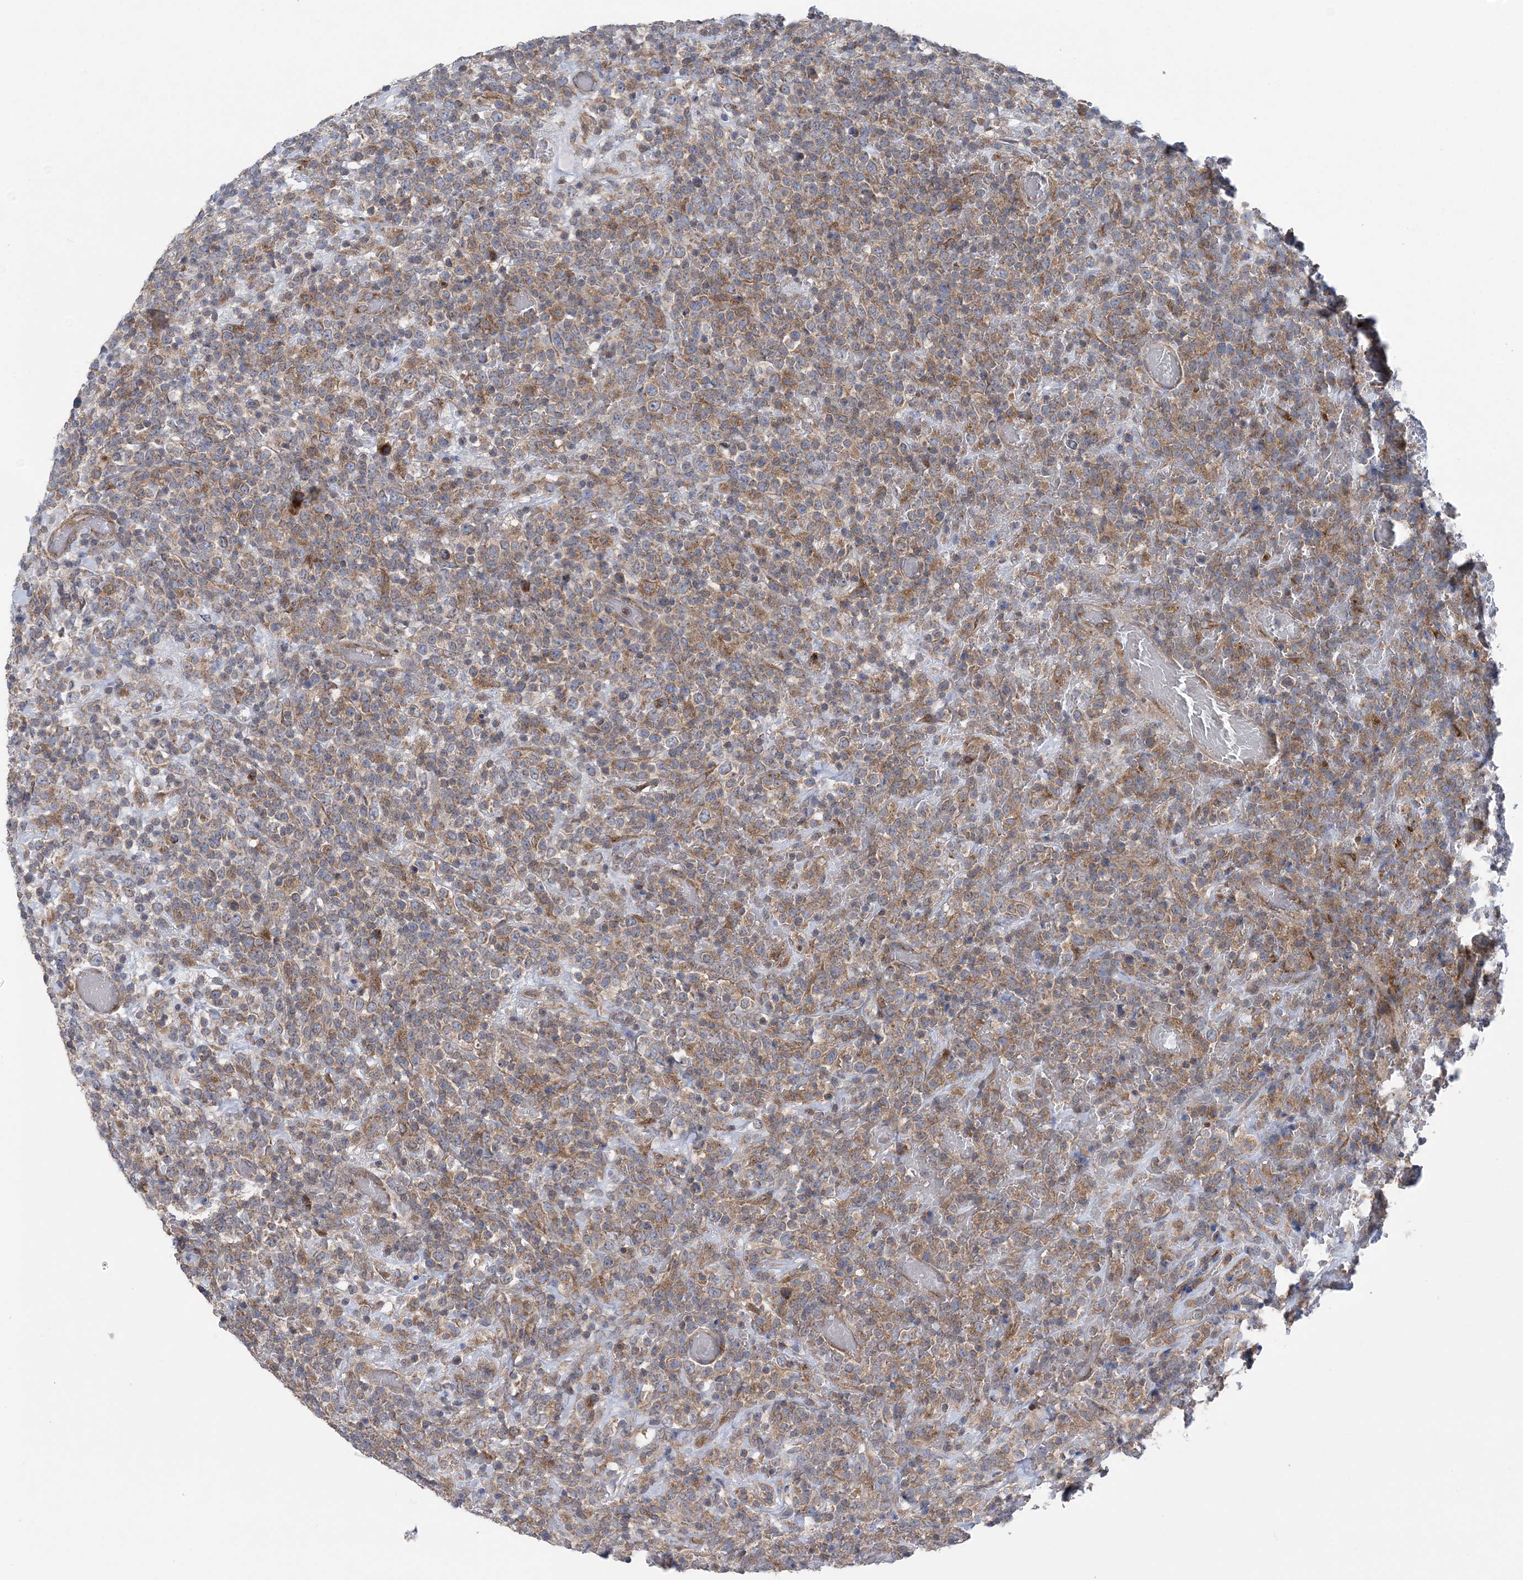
{"staining": {"intensity": "moderate", "quantity": "25%-75%", "location": "cytoplasmic/membranous"}, "tissue": "lymphoma", "cell_type": "Tumor cells", "image_type": "cancer", "snomed": [{"axis": "morphology", "description": "Malignant lymphoma, non-Hodgkin's type, High grade"}, {"axis": "topography", "description": "Colon"}], "caption": "Human lymphoma stained for a protein (brown) exhibits moderate cytoplasmic/membranous positive expression in approximately 25%-75% of tumor cells.", "gene": "COPE", "patient": {"sex": "female", "age": 53}}